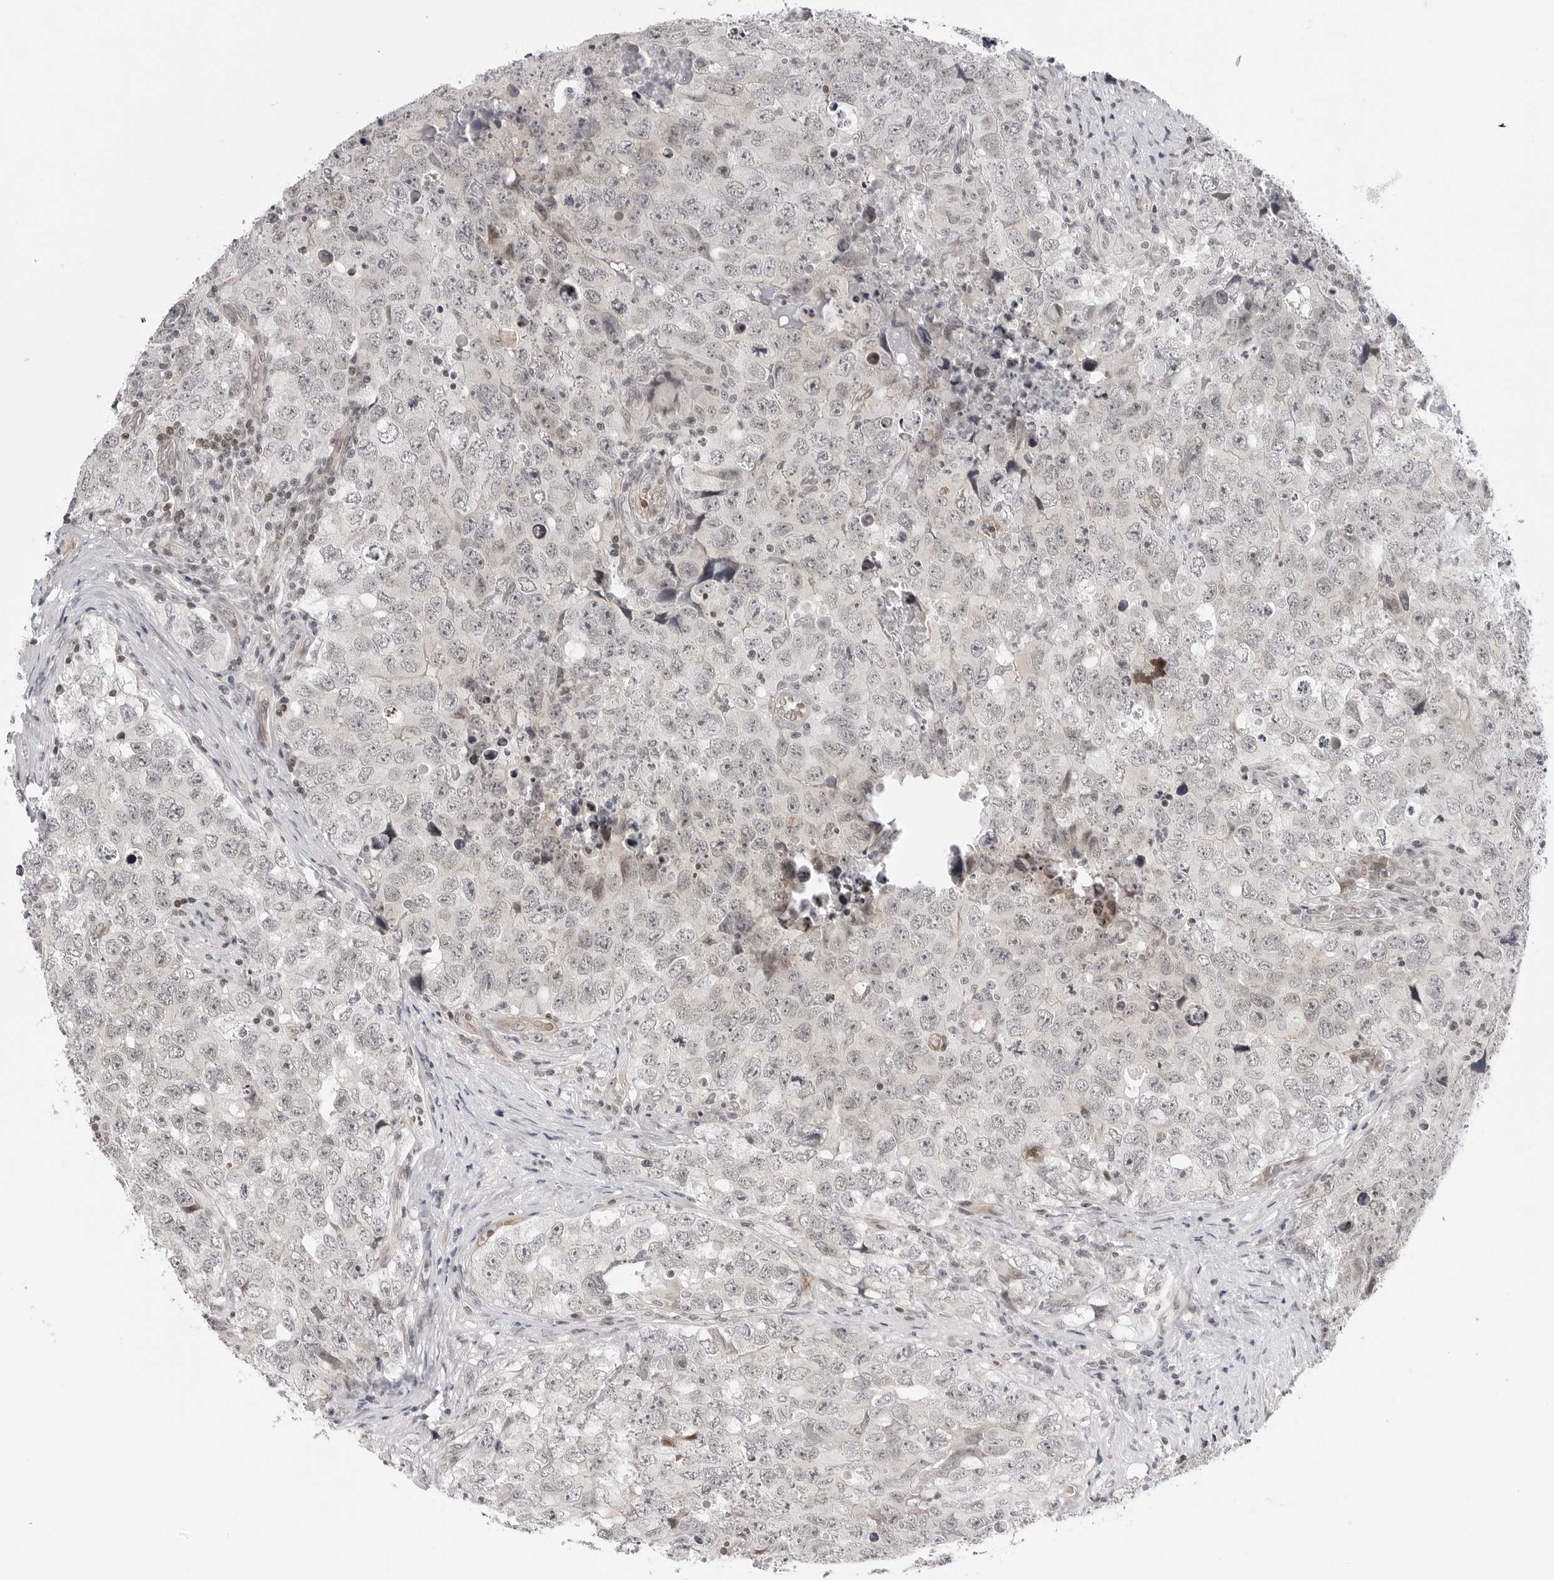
{"staining": {"intensity": "negative", "quantity": "none", "location": "none"}, "tissue": "testis cancer", "cell_type": "Tumor cells", "image_type": "cancer", "snomed": [{"axis": "morphology", "description": "Seminoma, NOS"}, {"axis": "morphology", "description": "Carcinoma, Embryonal, NOS"}, {"axis": "topography", "description": "Testis"}], "caption": "A photomicrograph of human embryonal carcinoma (testis) is negative for staining in tumor cells.", "gene": "C8orf33", "patient": {"sex": "male", "age": 43}}